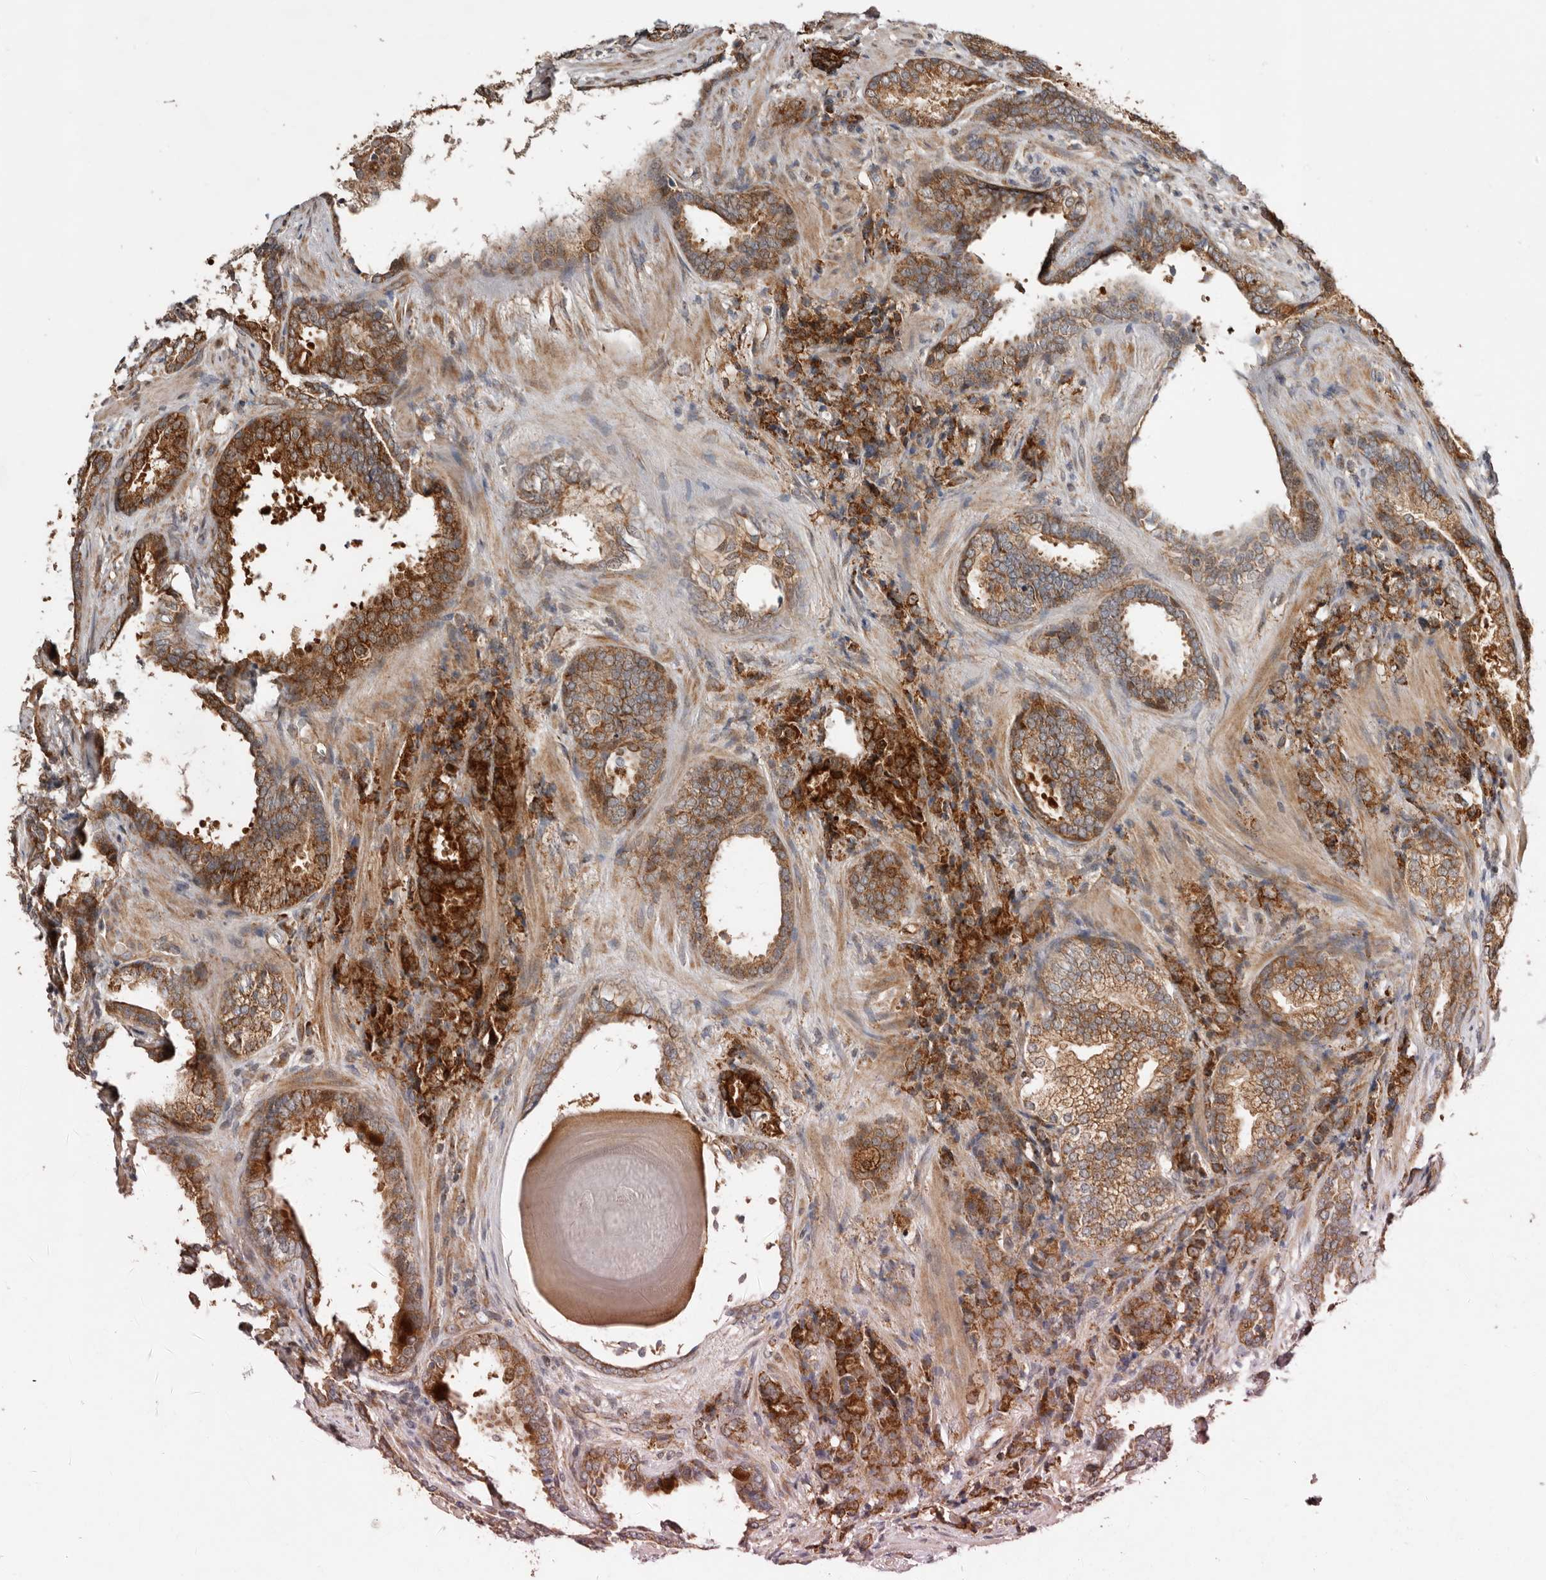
{"staining": {"intensity": "strong", "quantity": ">75%", "location": "cytoplasmic/membranous"}, "tissue": "prostate cancer", "cell_type": "Tumor cells", "image_type": "cancer", "snomed": [{"axis": "morphology", "description": "Adenocarcinoma, High grade"}, {"axis": "topography", "description": "Prostate"}], "caption": "IHC (DAB (3,3'-diaminobenzidine)) staining of human prostate cancer displays strong cytoplasmic/membranous protein staining in about >75% of tumor cells. (DAB (3,3'-diaminobenzidine) IHC with brightfield microscopy, high magnification).", "gene": "PROKR1", "patient": {"sex": "male", "age": 62}}